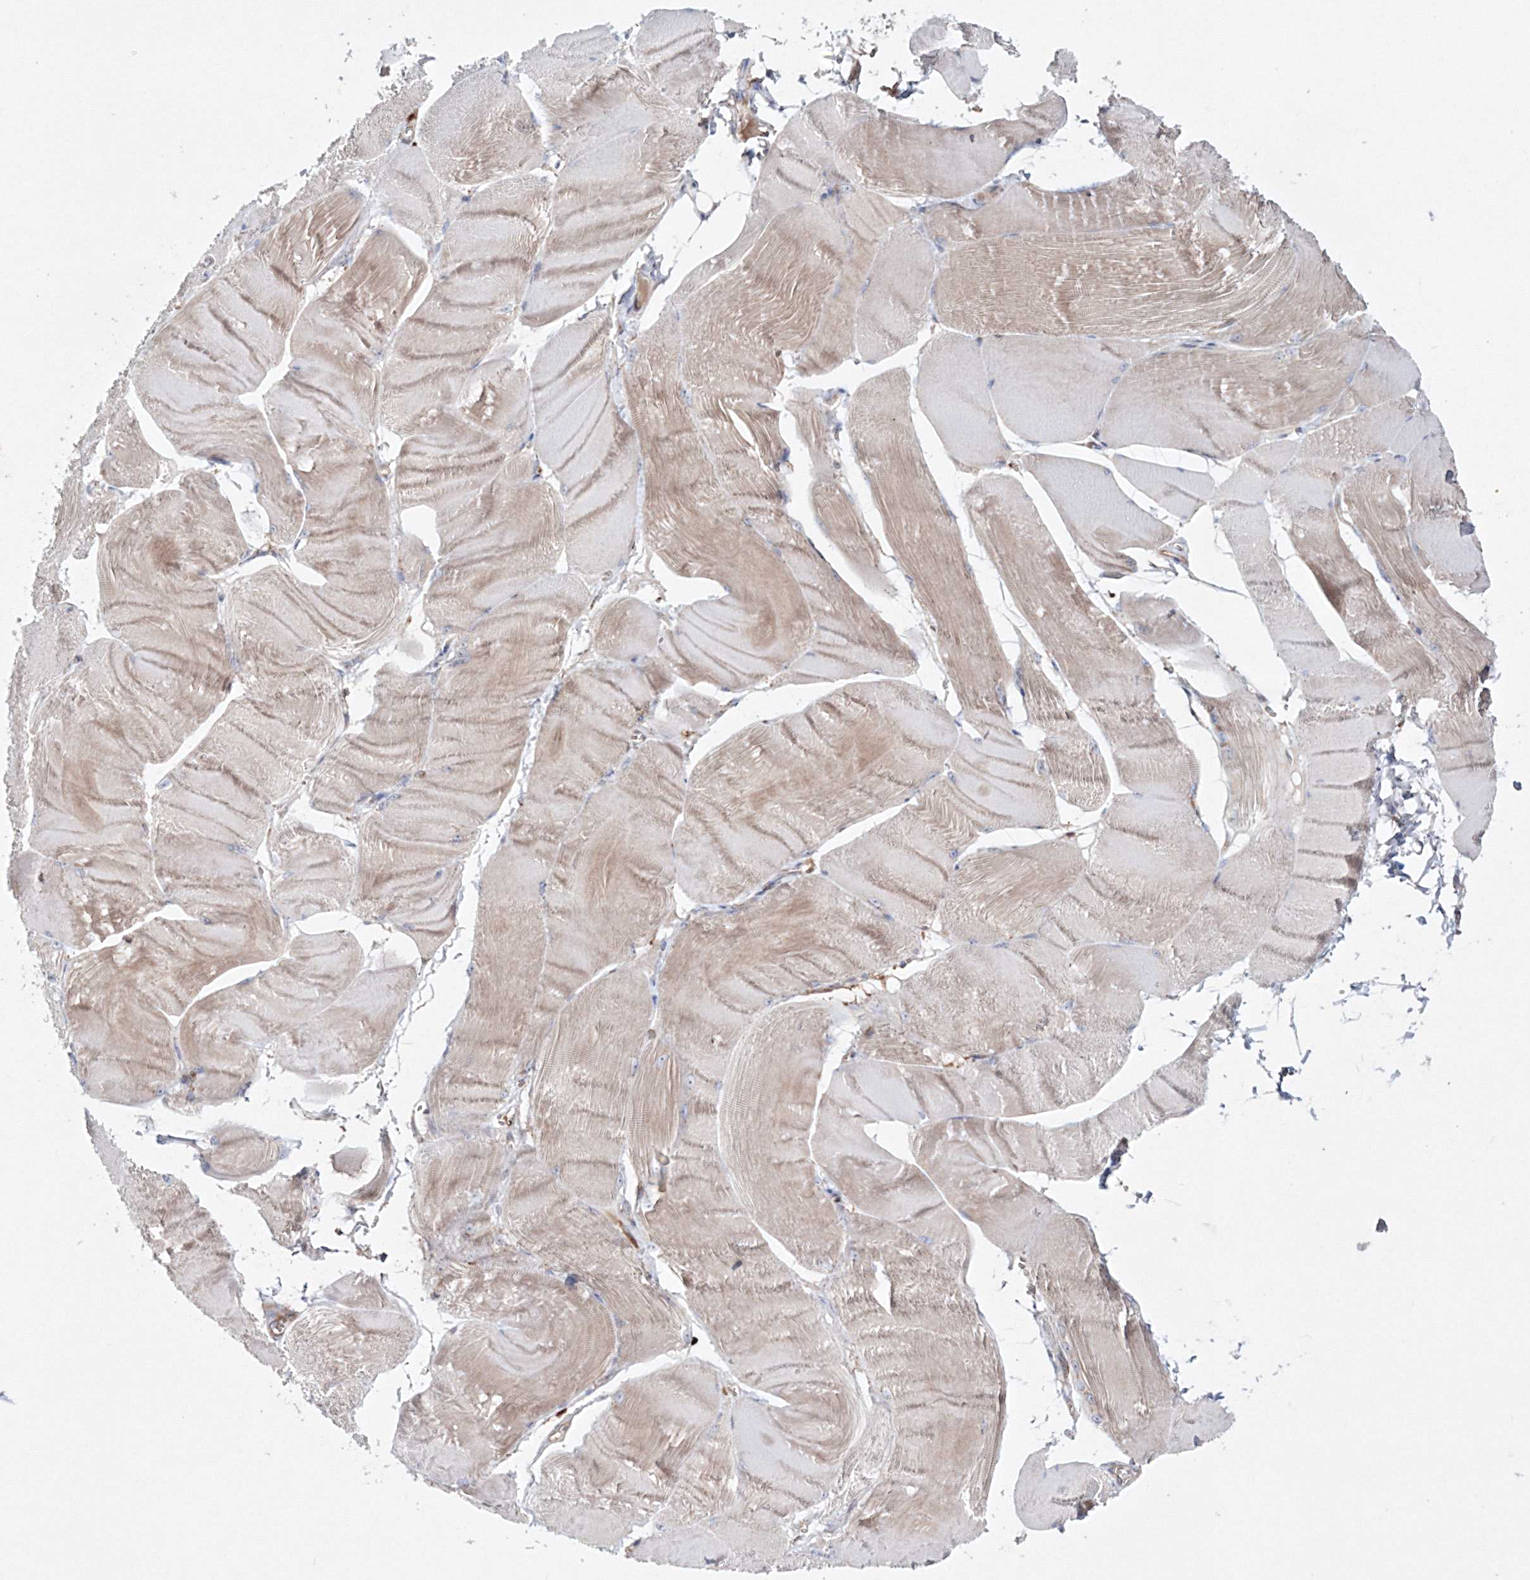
{"staining": {"intensity": "weak", "quantity": "<25%", "location": "cytoplasmic/membranous"}, "tissue": "skeletal muscle", "cell_type": "Myocytes", "image_type": "normal", "snomed": [{"axis": "morphology", "description": "Normal tissue, NOS"}, {"axis": "morphology", "description": "Basal cell carcinoma"}, {"axis": "topography", "description": "Skeletal muscle"}], "caption": "The photomicrograph reveals no significant positivity in myocytes of skeletal muscle.", "gene": "ARCN1", "patient": {"sex": "female", "age": 64}}